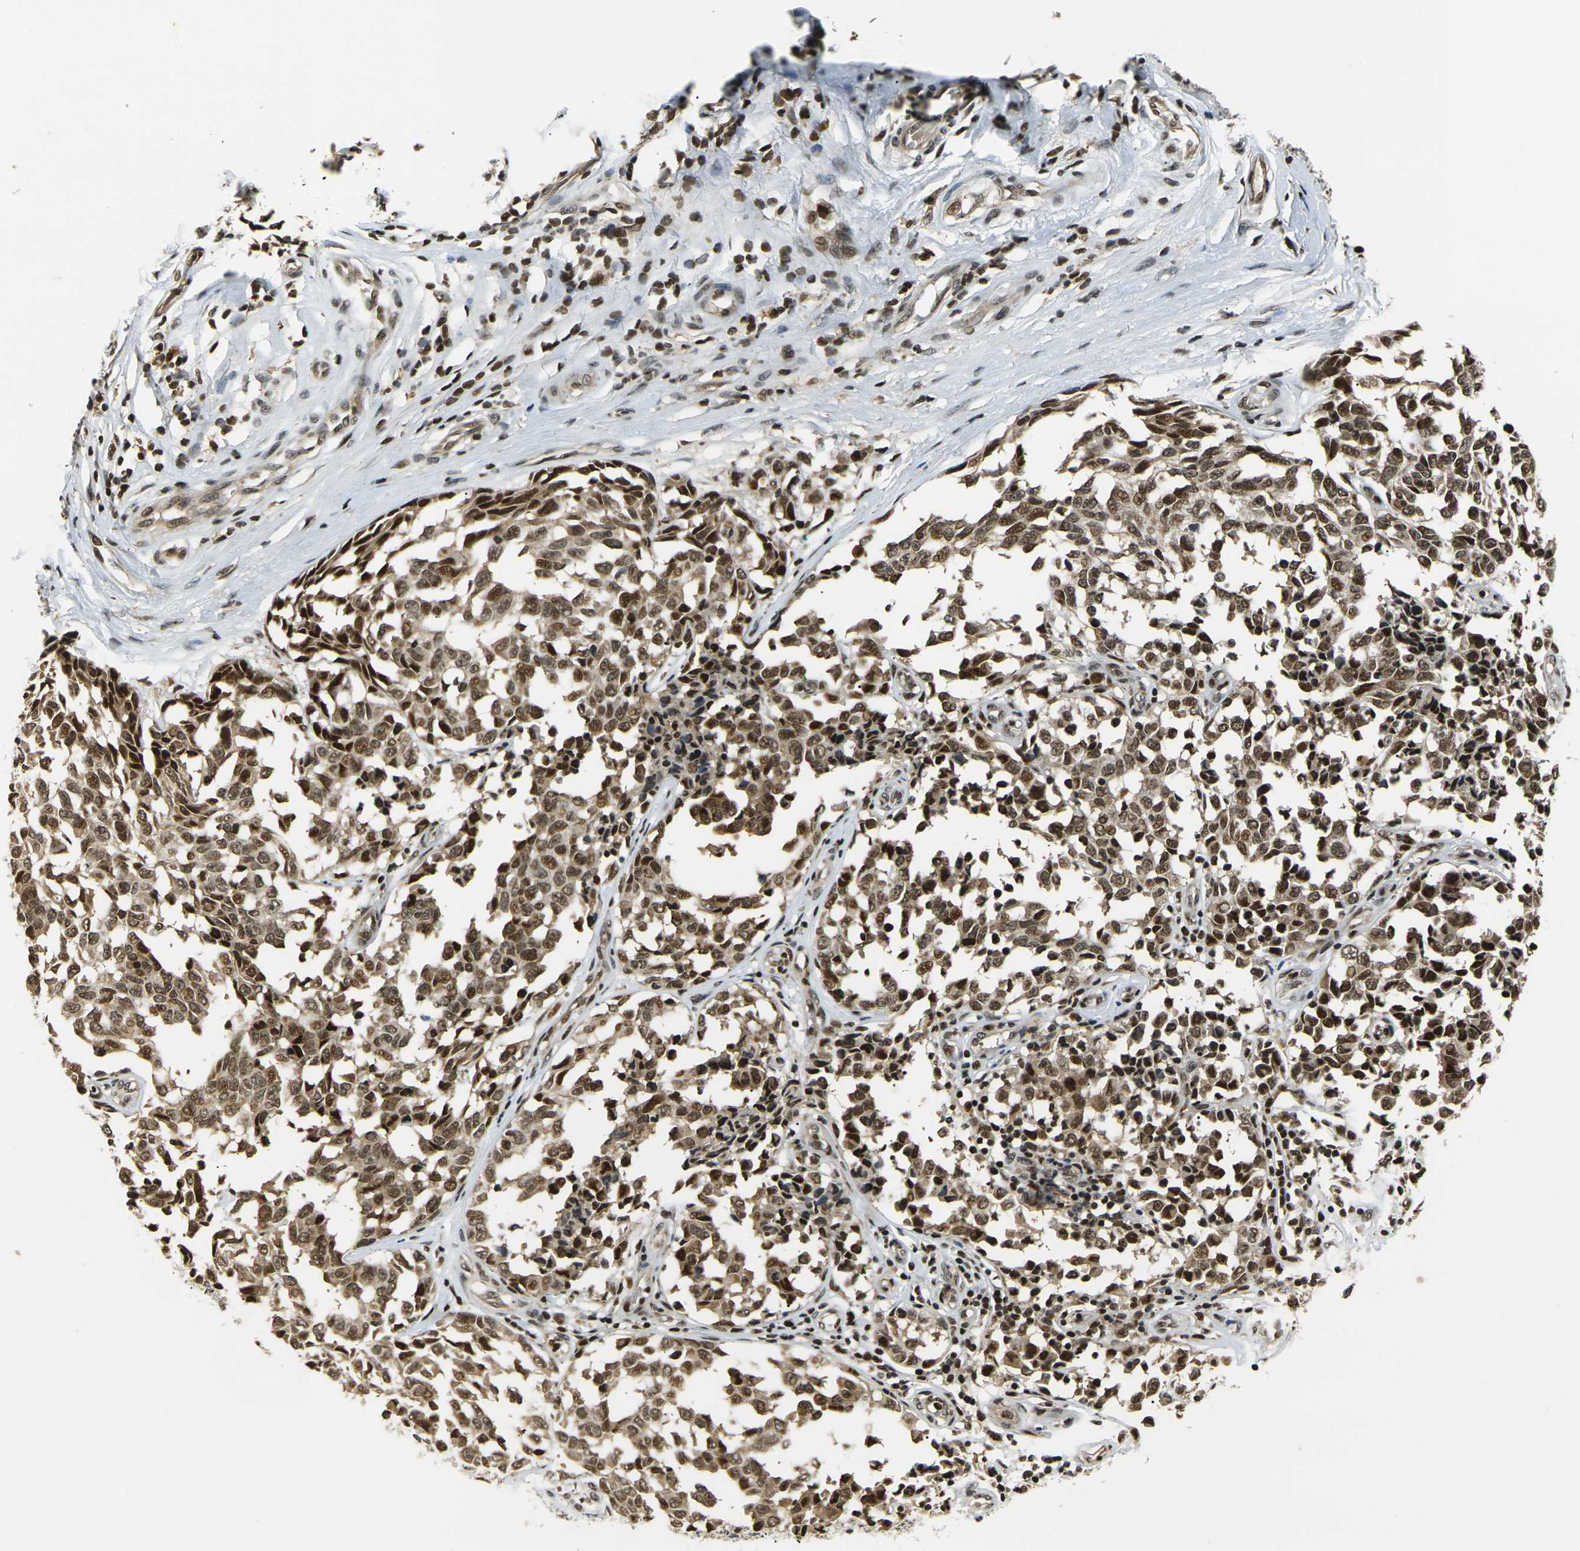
{"staining": {"intensity": "moderate", "quantity": ">75%", "location": "cytoplasmic/membranous,nuclear"}, "tissue": "melanoma", "cell_type": "Tumor cells", "image_type": "cancer", "snomed": [{"axis": "morphology", "description": "Malignant melanoma, NOS"}, {"axis": "topography", "description": "Skin"}], "caption": "IHC (DAB) staining of human malignant melanoma demonstrates moderate cytoplasmic/membranous and nuclear protein positivity in about >75% of tumor cells.", "gene": "ACTL6A", "patient": {"sex": "female", "age": 64}}